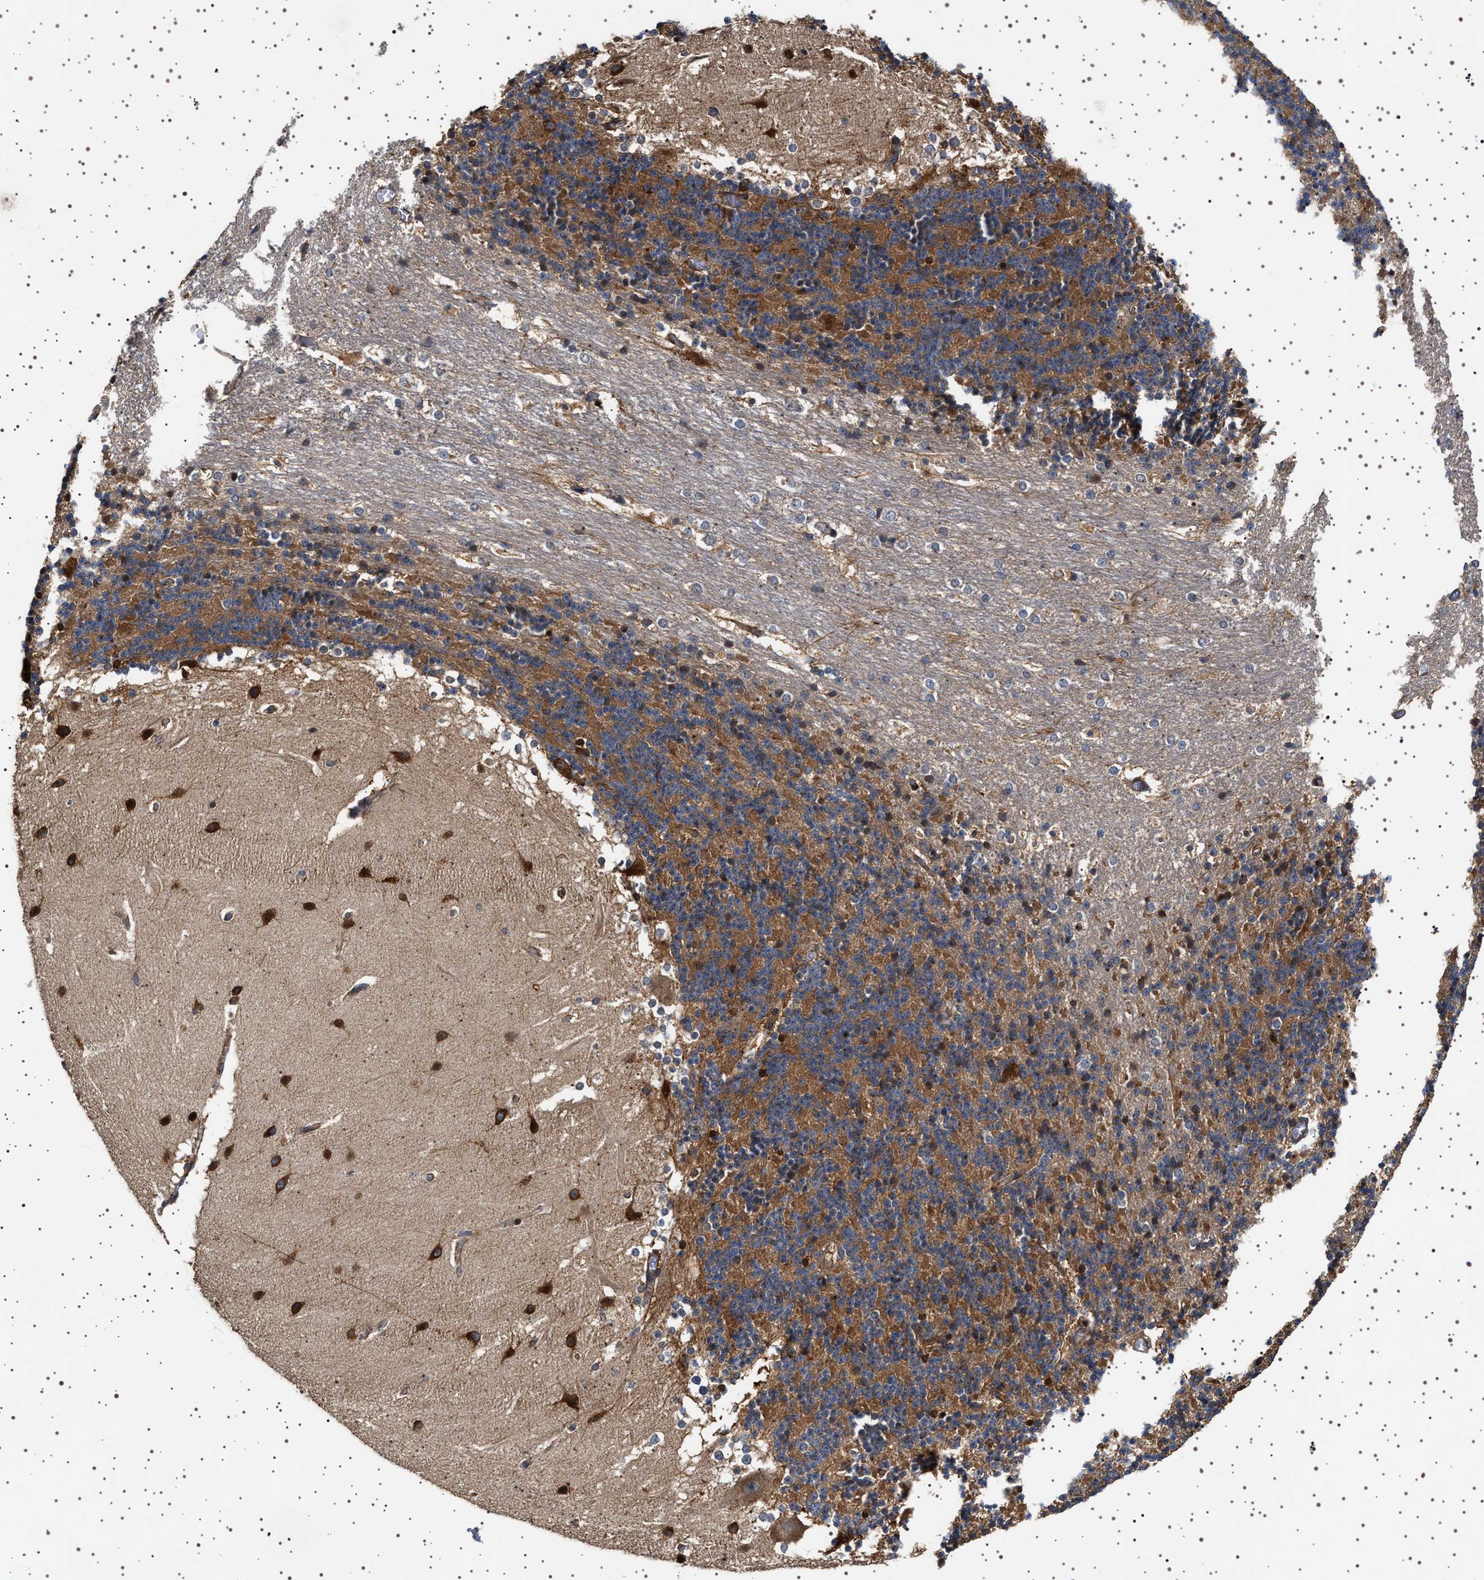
{"staining": {"intensity": "moderate", "quantity": ">75%", "location": "cytoplasmic/membranous"}, "tissue": "cerebellum", "cell_type": "Cells in granular layer", "image_type": "normal", "snomed": [{"axis": "morphology", "description": "Normal tissue, NOS"}, {"axis": "topography", "description": "Cerebellum"}], "caption": "Immunohistochemistry (IHC) (DAB (3,3'-diaminobenzidine)) staining of unremarkable human cerebellum reveals moderate cytoplasmic/membranous protein staining in about >75% of cells in granular layer. Immunohistochemistry stains the protein in brown and the nuclei are stained blue.", "gene": "GUCY1B1", "patient": {"sex": "female", "age": 19}}